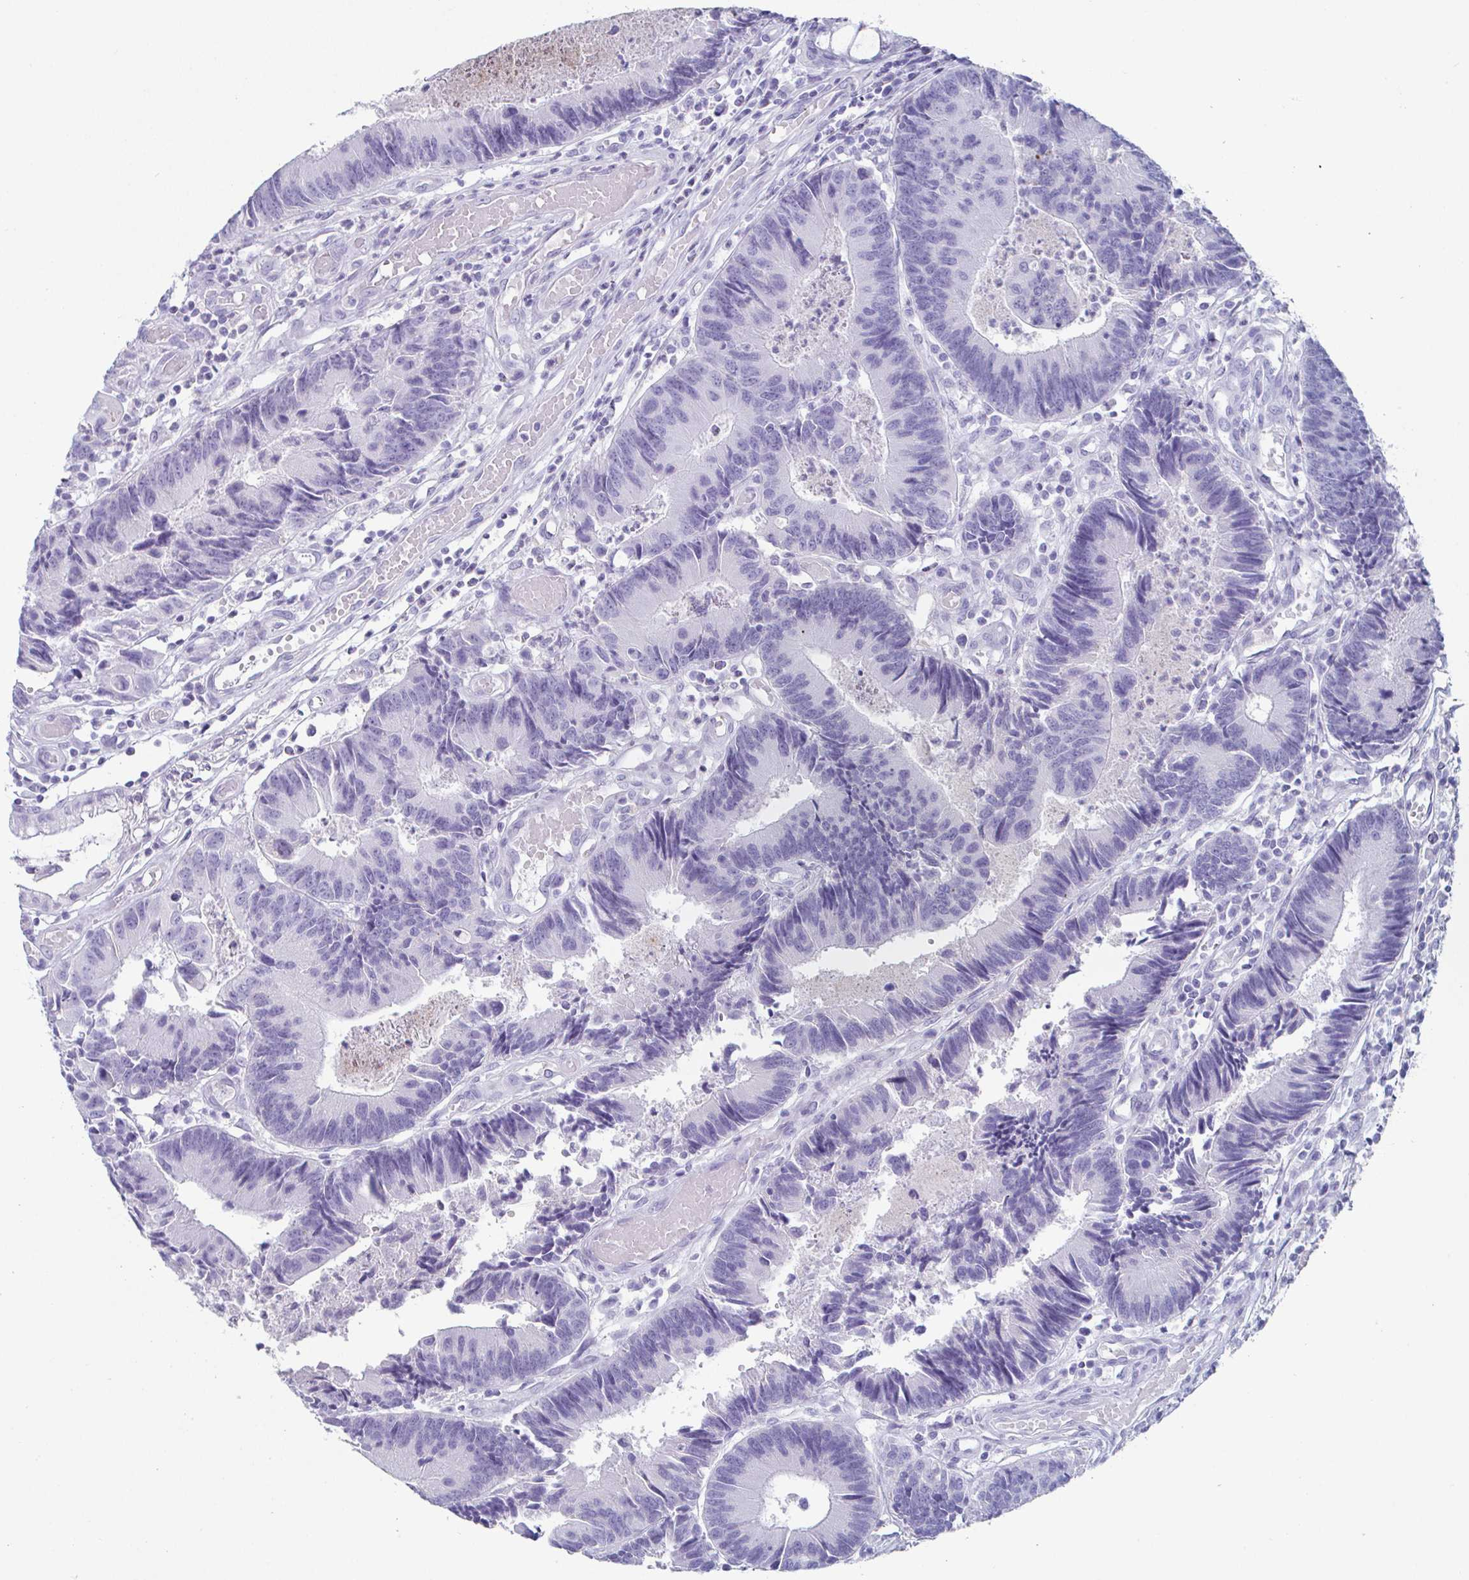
{"staining": {"intensity": "negative", "quantity": "none", "location": "none"}, "tissue": "colorectal cancer", "cell_type": "Tumor cells", "image_type": "cancer", "snomed": [{"axis": "morphology", "description": "Adenocarcinoma, NOS"}, {"axis": "topography", "description": "Colon"}], "caption": "A high-resolution micrograph shows IHC staining of colorectal cancer (adenocarcinoma), which shows no significant positivity in tumor cells.", "gene": "CREG2", "patient": {"sex": "female", "age": 67}}